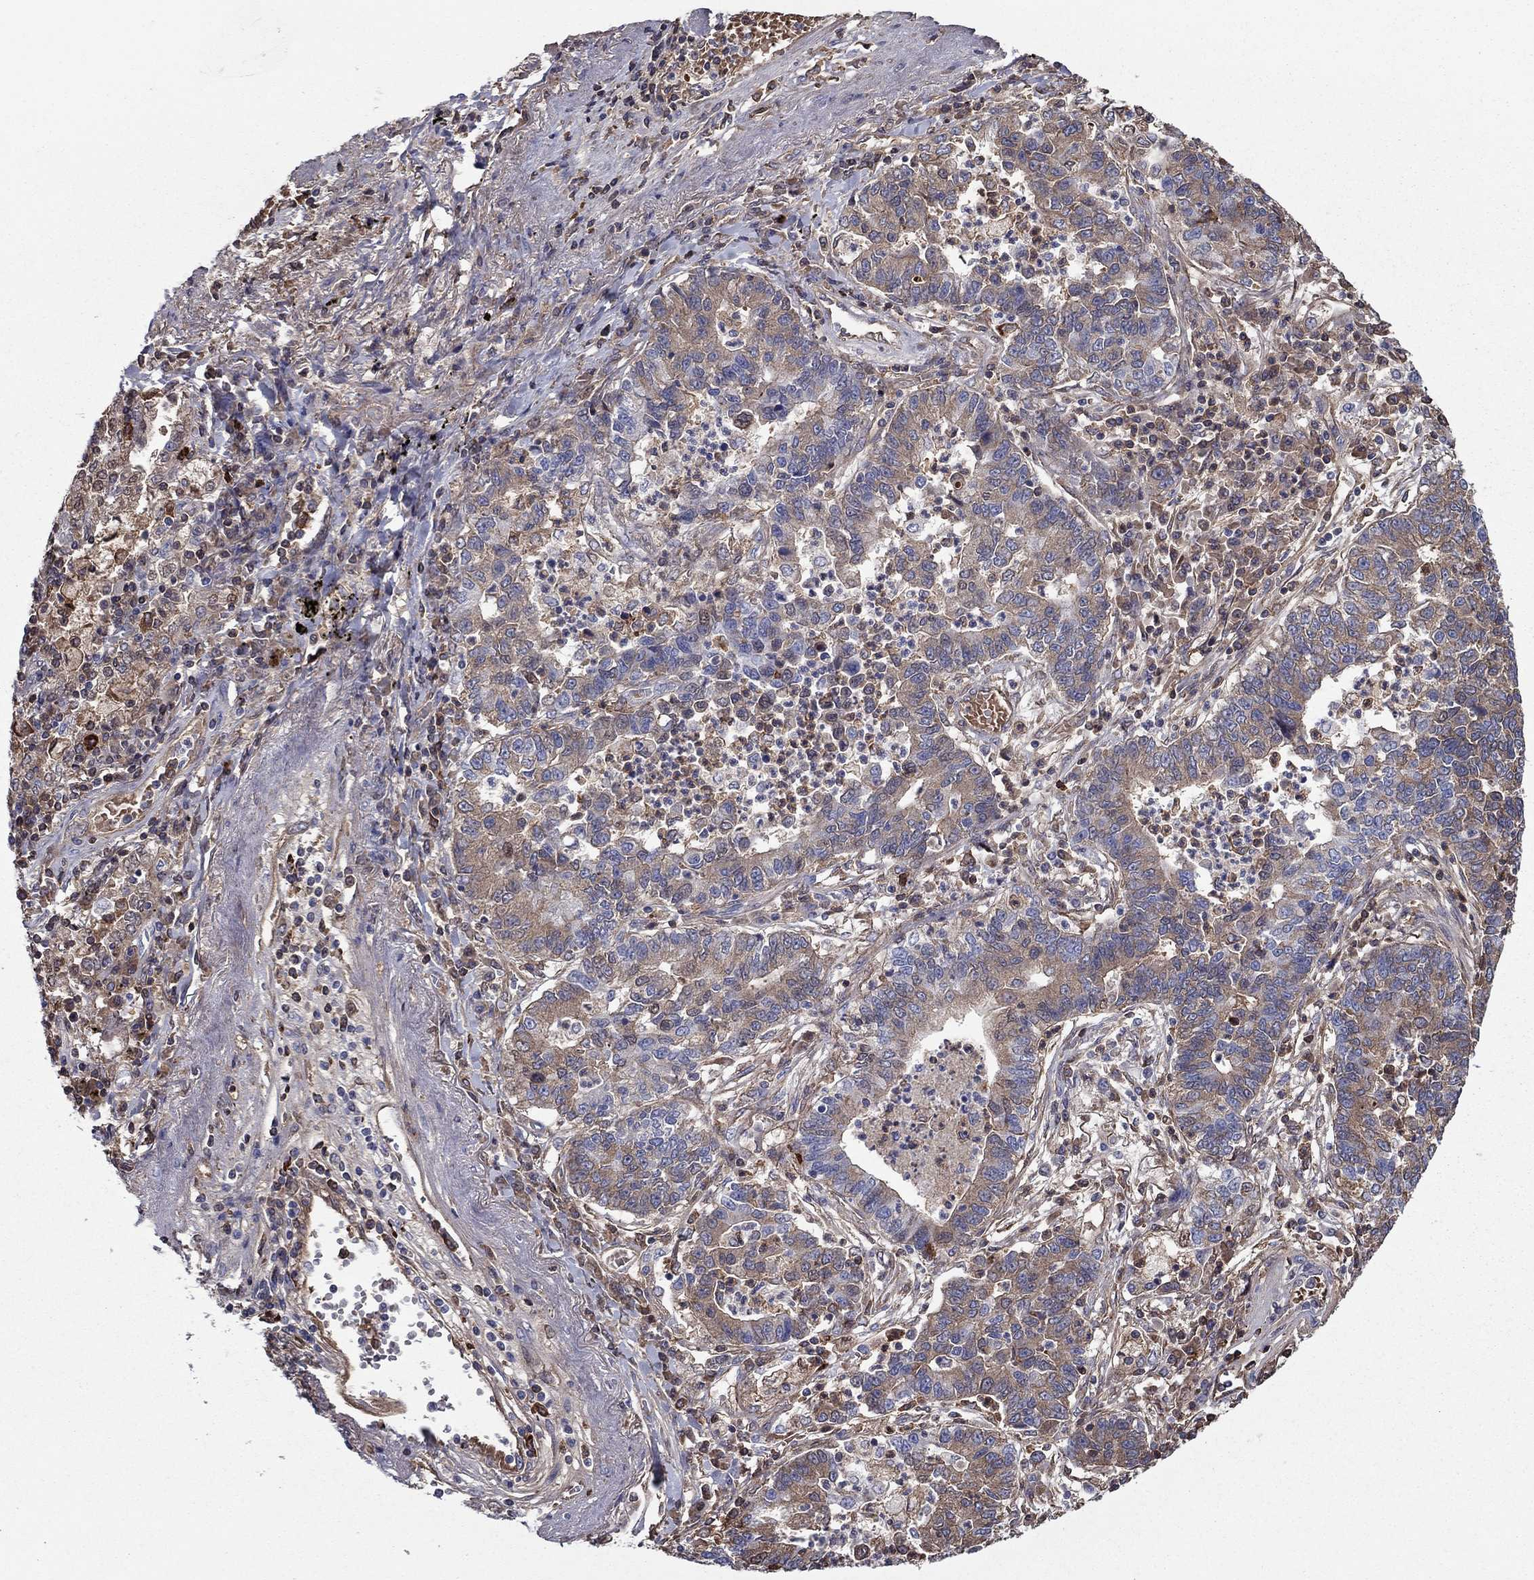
{"staining": {"intensity": "weak", "quantity": ">75%", "location": "cytoplasmic/membranous"}, "tissue": "lung cancer", "cell_type": "Tumor cells", "image_type": "cancer", "snomed": [{"axis": "morphology", "description": "Adenocarcinoma, NOS"}, {"axis": "topography", "description": "Lung"}], "caption": "Immunohistochemical staining of human adenocarcinoma (lung) displays low levels of weak cytoplasmic/membranous positivity in approximately >75% of tumor cells. The staining is performed using DAB brown chromogen to label protein expression. The nuclei are counter-stained blue using hematoxylin.", "gene": "HPX", "patient": {"sex": "female", "age": 57}}